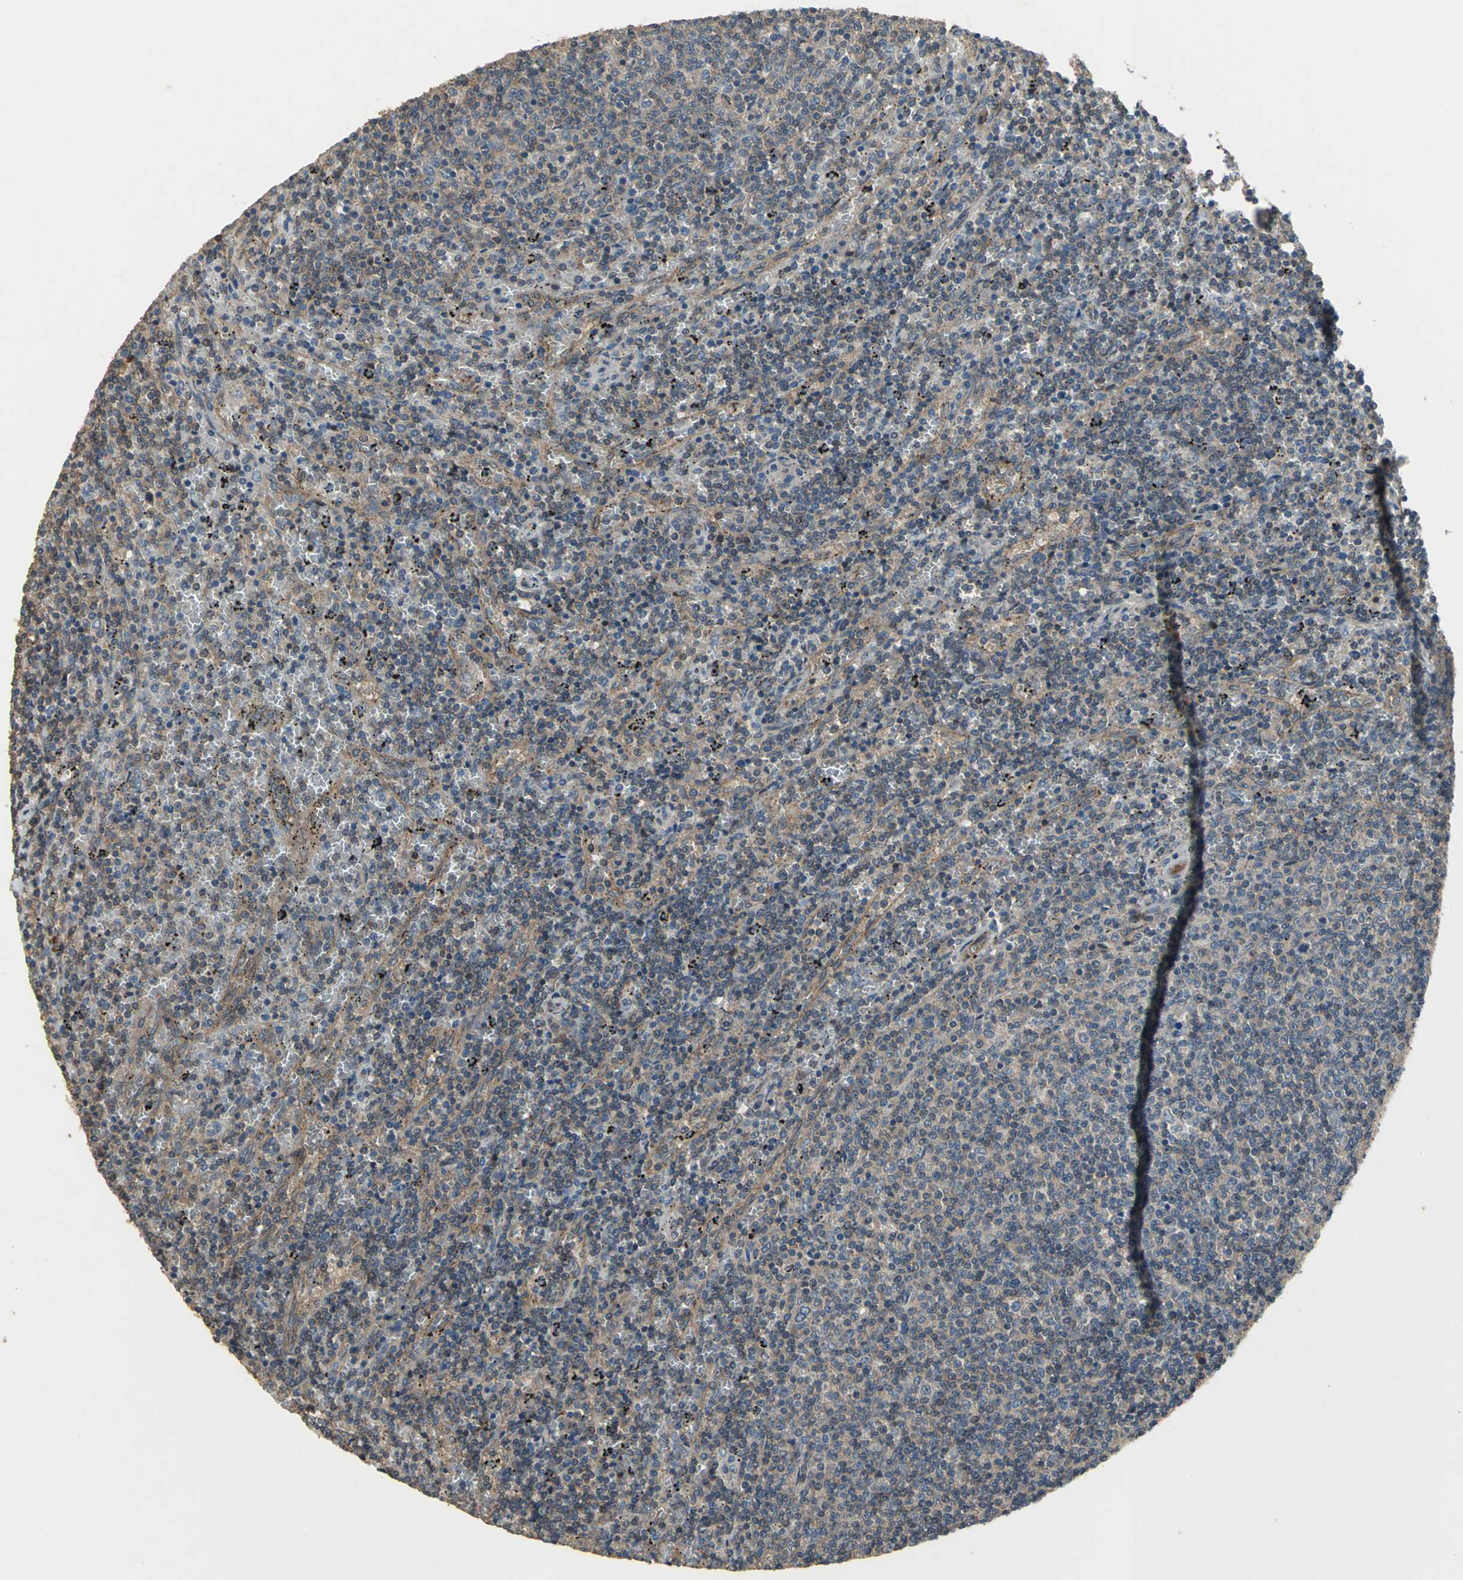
{"staining": {"intensity": "weak", "quantity": "25%-75%", "location": "cytoplasmic/membranous"}, "tissue": "lymphoma", "cell_type": "Tumor cells", "image_type": "cancer", "snomed": [{"axis": "morphology", "description": "Malignant lymphoma, non-Hodgkin's type, Low grade"}, {"axis": "topography", "description": "Spleen"}], "caption": "Brown immunohistochemical staining in human low-grade malignant lymphoma, non-Hodgkin's type reveals weak cytoplasmic/membranous expression in about 25%-75% of tumor cells. The staining was performed using DAB to visualize the protein expression in brown, while the nuclei were stained in blue with hematoxylin (Magnification: 20x).", "gene": "MET", "patient": {"sex": "female", "age": 50}}